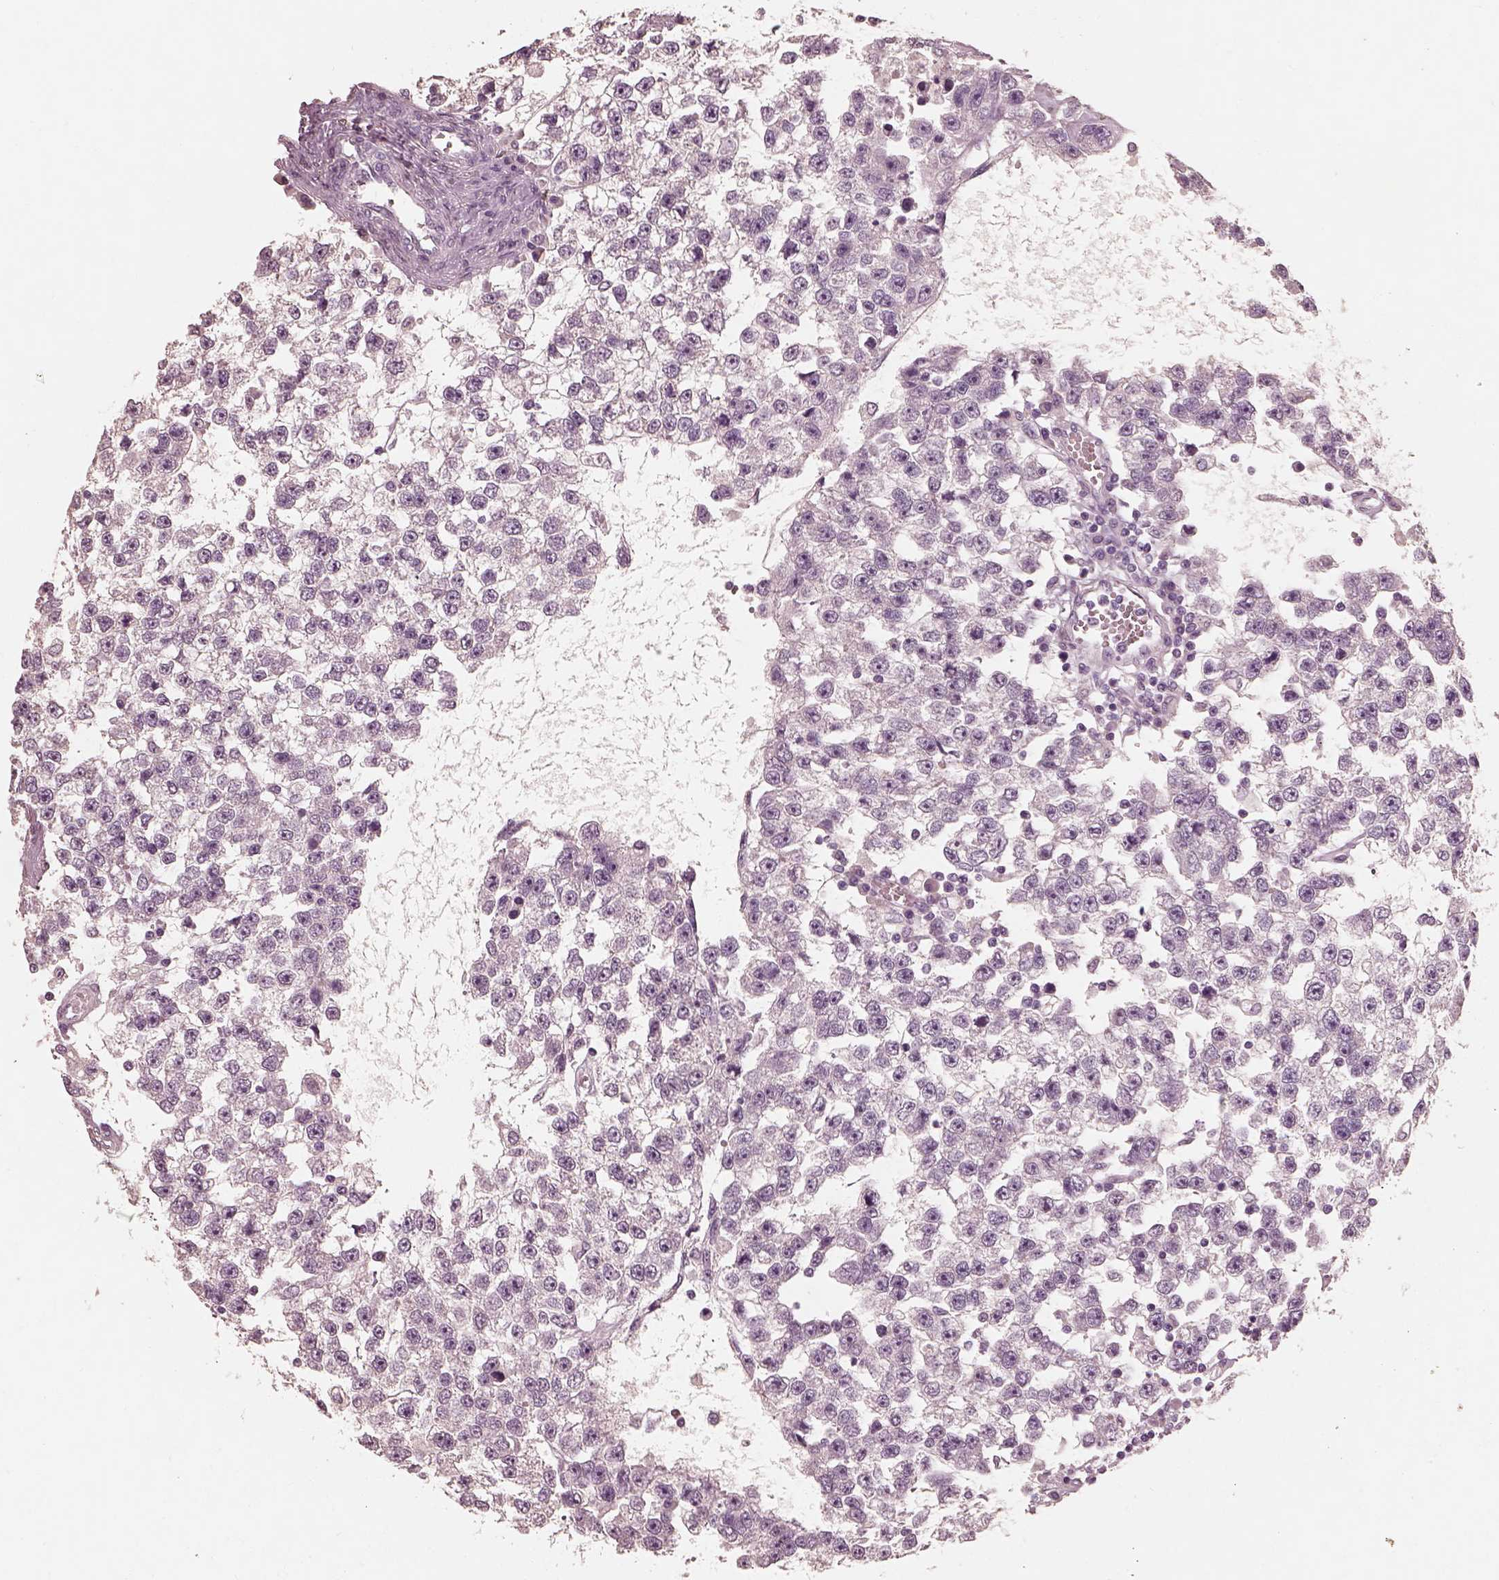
{"staining": {"intensity": "negative", "quantity": "none", "location": "none"}, "tissue": "testis cancer", "cell_type": "Tumor cells", "image_type": "cancer", "snomed": [{"axis": "morphology", "description": "Seminoma, NOS"}, {"axis": "topography", "description": "Testis"}], "caption": "Micrograph shows no significant protein positivity in tumor cells of testis seminoma.", "gene": "RS1", "patient": {"sex": "male", "age": 34}}